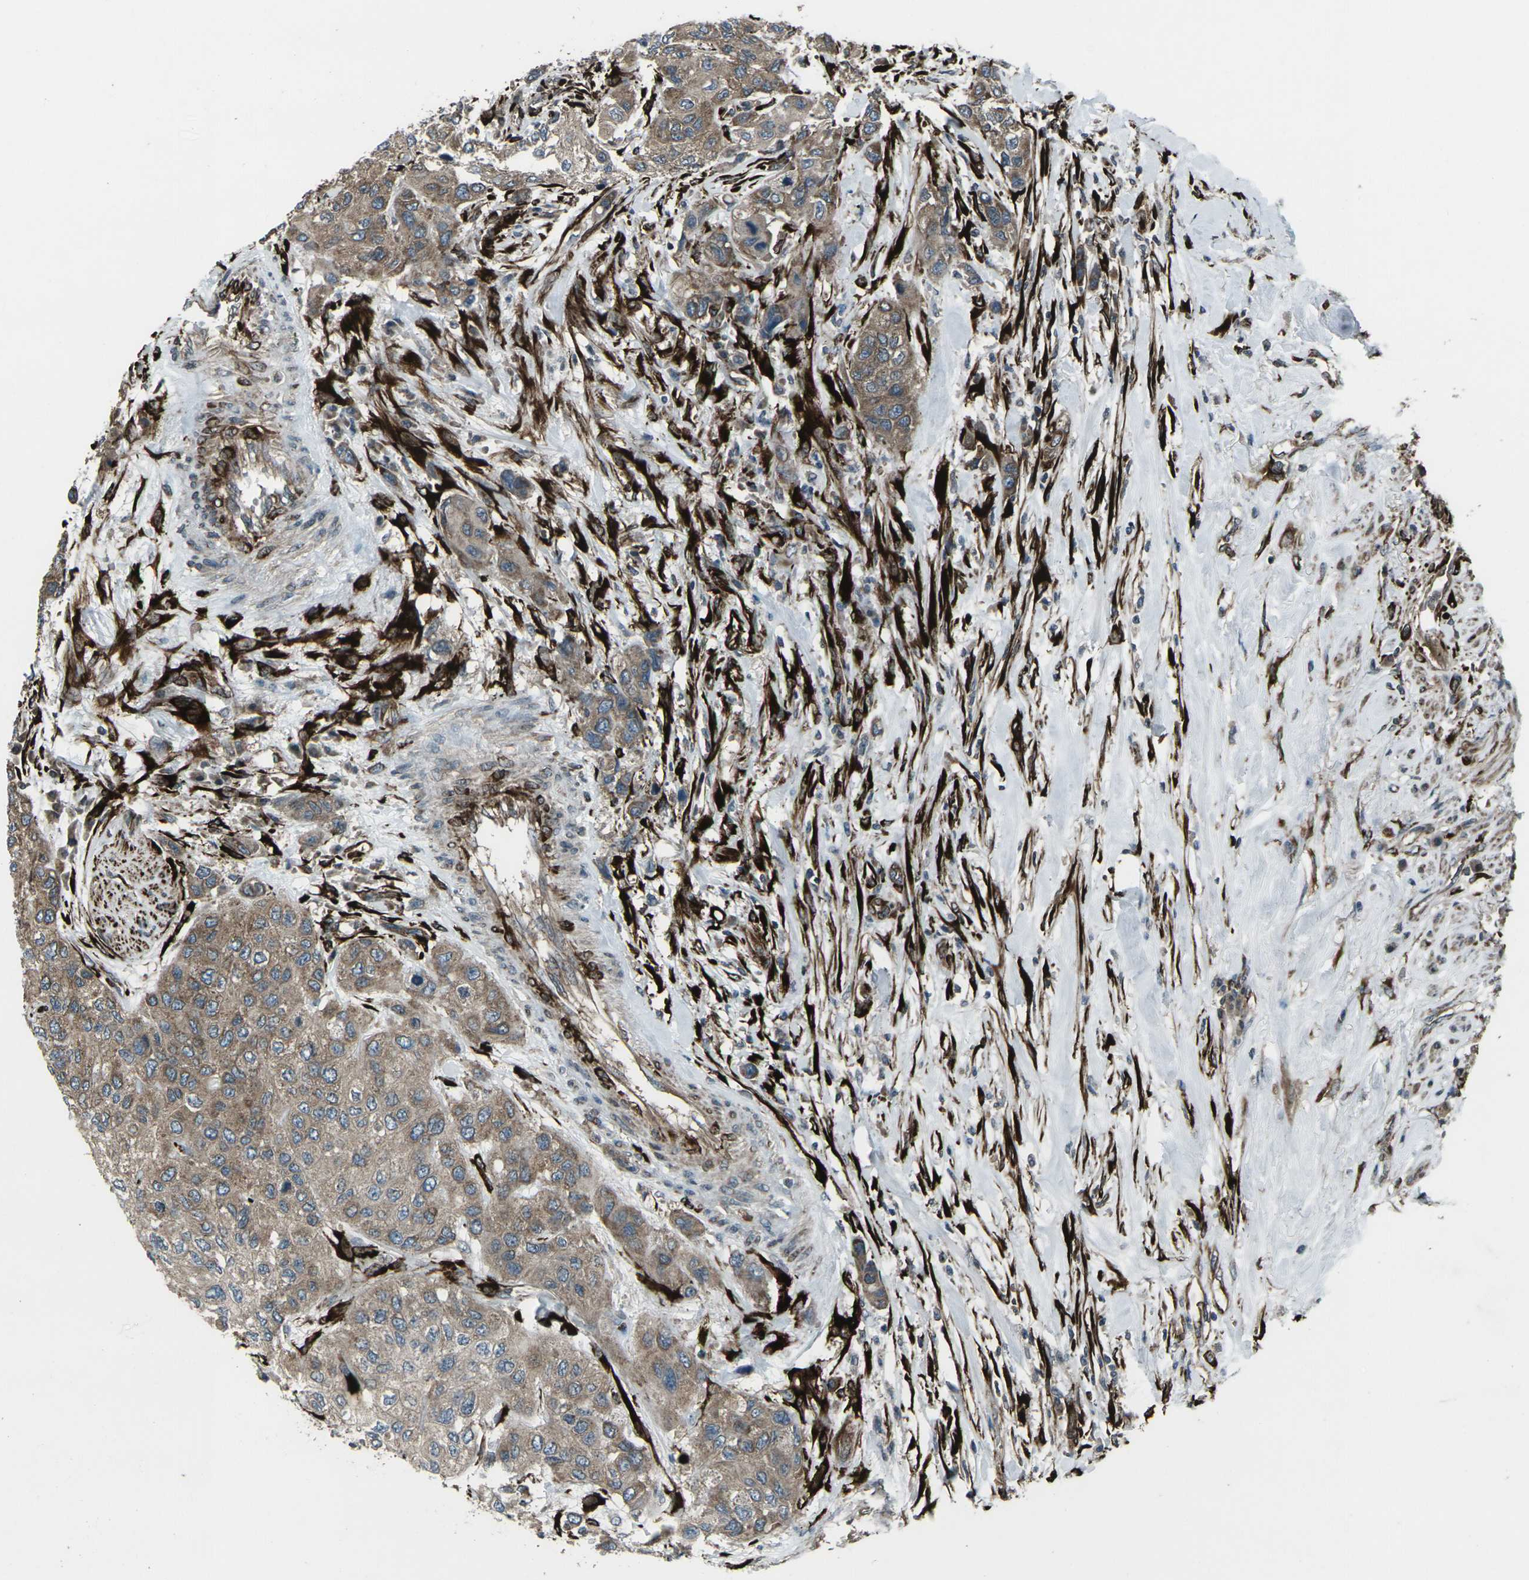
{"staining": {"intensity": "weak", "quantity": ">75%", "location": "cytoplasmic/membranous"}, "tissue": "urothelial cancer", "cell_type": "Tumor cells", "image_type": "cancer", "snomed": [{"axis": "morphology", "description": "Urothelial carcinoma, High grade"}, {"axis": "topography", "description": "Urinary bladder"}], "caption": "About >75% of tumor cells in urothelial cancer exhibit weak cytoplasmic/membranous protein staining as visualized by brown immunohistochemical staining.", "gene": "LSMEM1", "patient": {"sex": "female", "age": 56}}